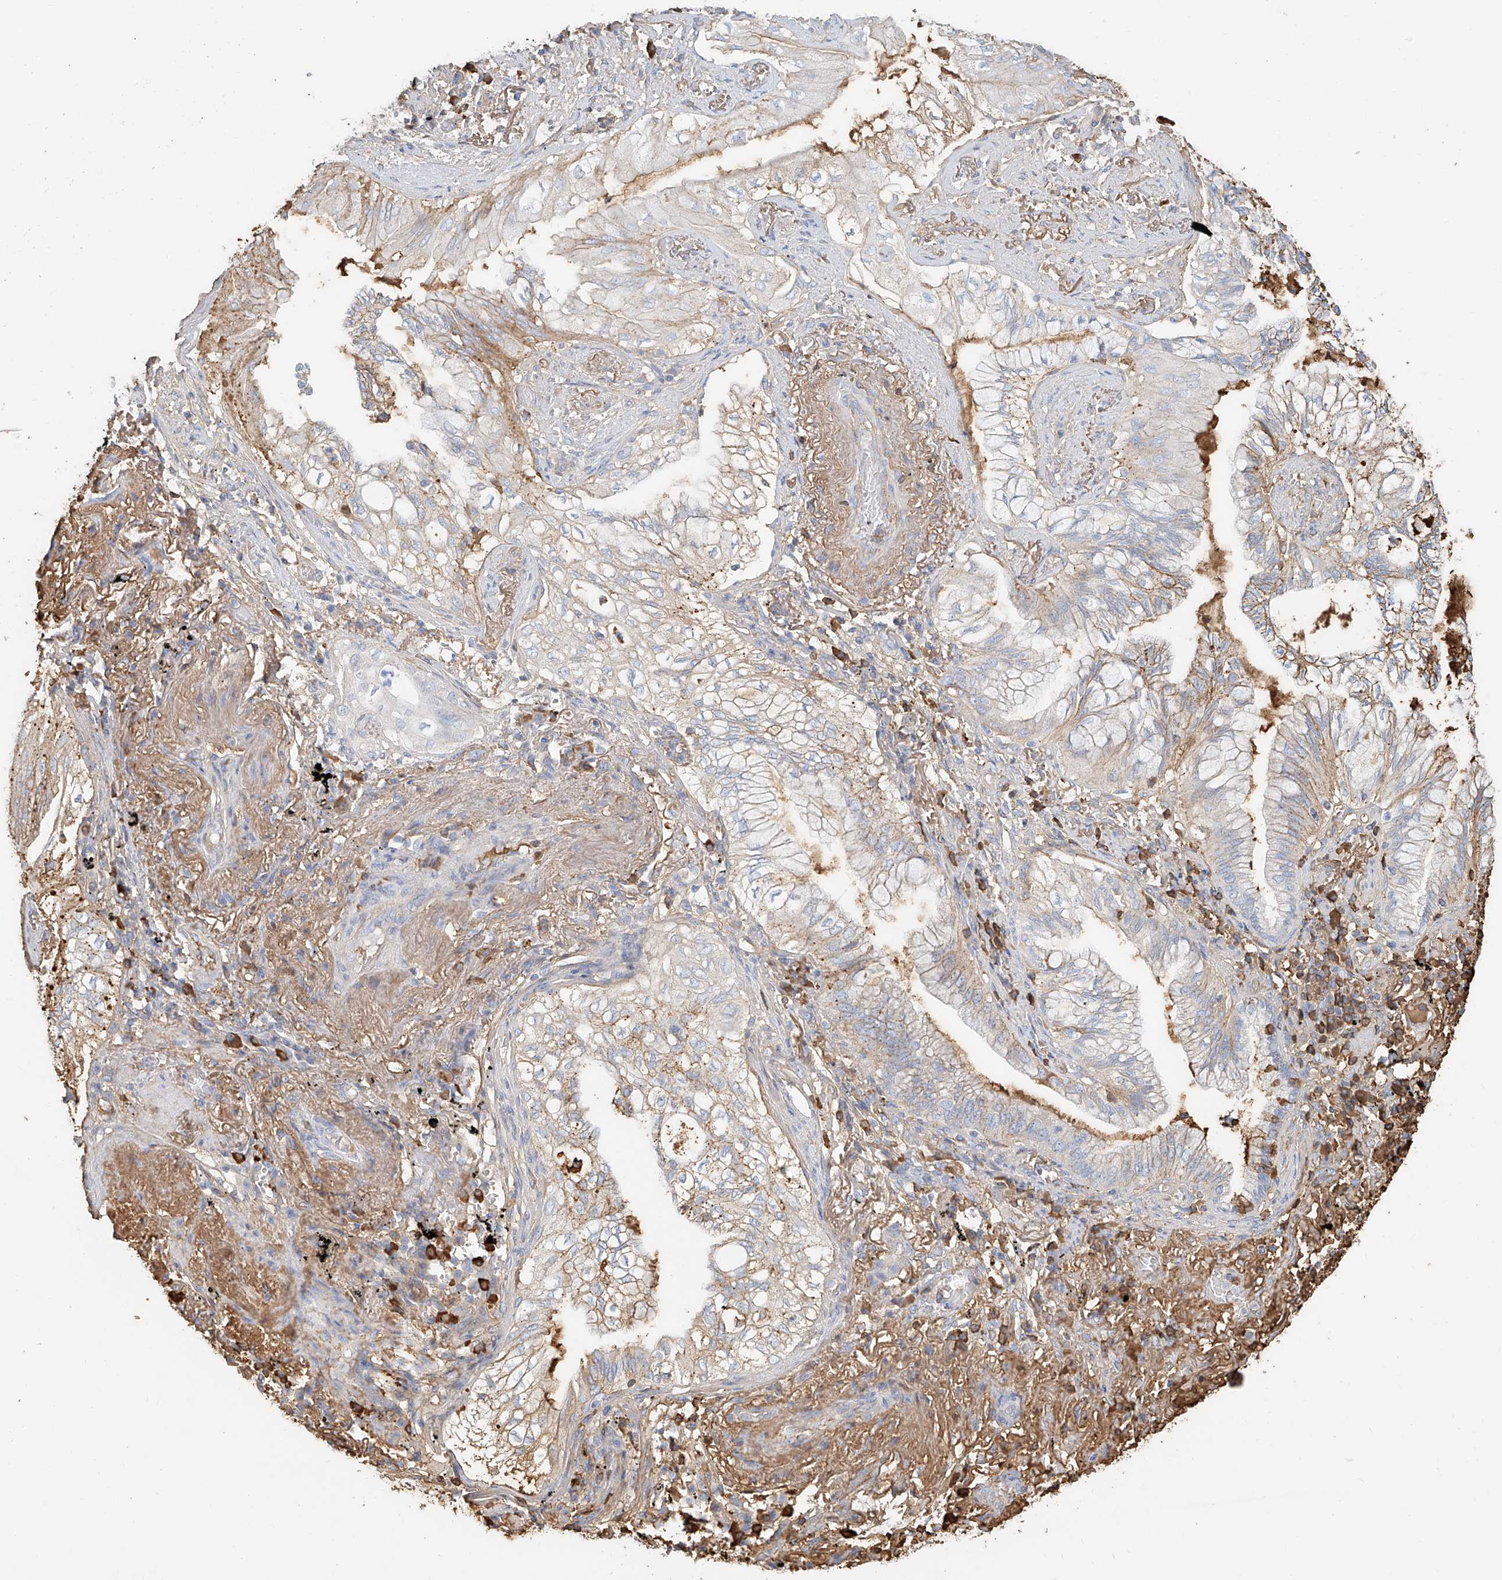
{"staining": {"intensity": "moderate", "quantity": "<25%", "location": "cytoplasmic/membranous"}, "tissue": "lung cancer", "cell_type": "Tumor cells", "image_type": "cancer", "snomed": [{"axis": "morphology", "description": "Adenocarcinoma, NOS"}, {"axis": "topography", "description": "Lung"}], "caption": "Moderate cytoplasmic/membranous protein staining is present in approximately <25% of tumor cells in lung adenocarcinoma.", "gene": "ZFP30", "patient": {"sex": "female", "age": 70}}